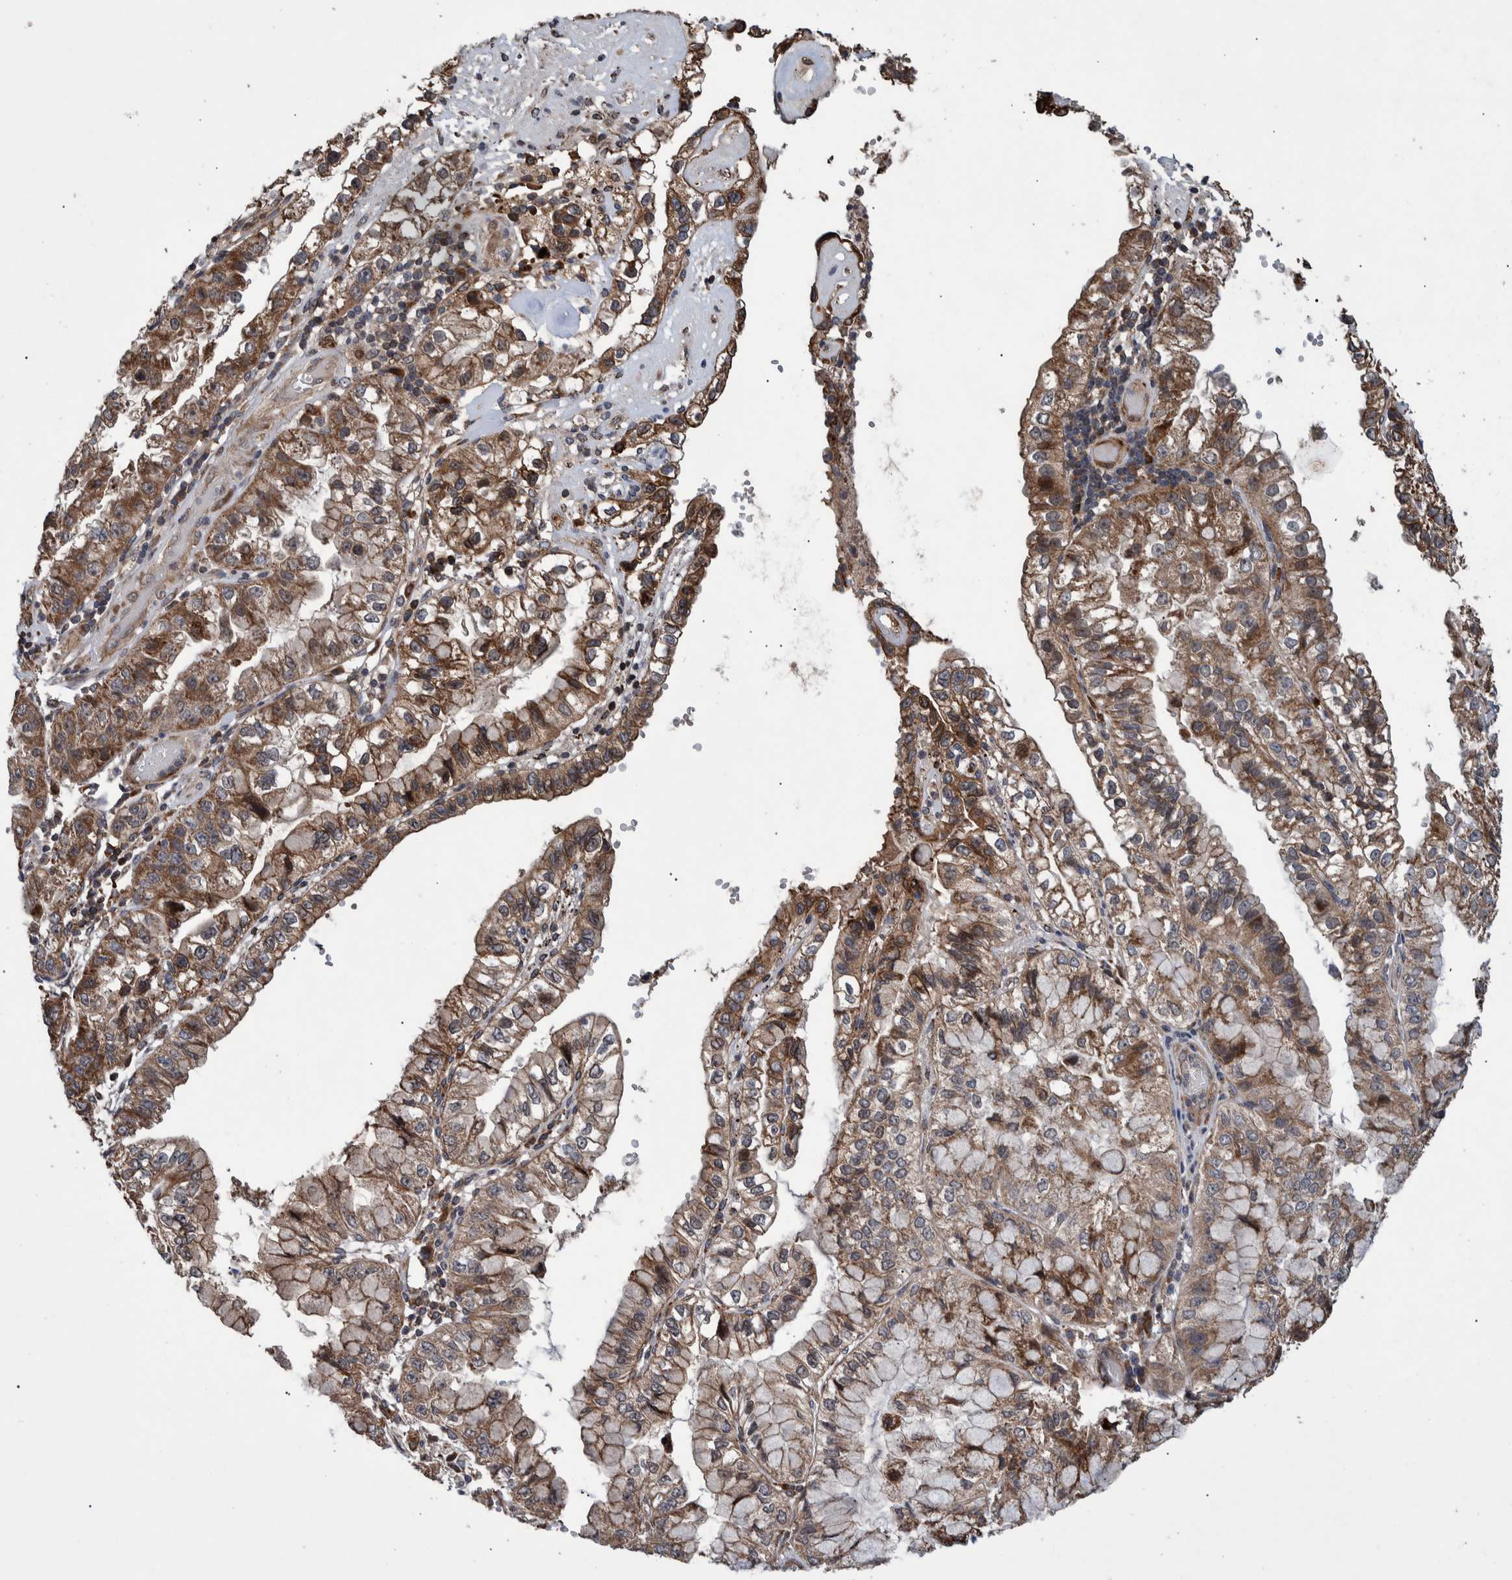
{"staining": {"intensity": "moderate", "quantity": ">75%", "location": "cytoplasmic/membranous"}, "tissue": "liver cancer", "cell_type": "Tumor cells", "image_type": "cancer", "snomed": [{"axis": "morphology", "description": "Cholangiocarcinoma"}, {"axis": "topography", "description": "Liver"}], "caption": "Liver cancer (cholangiocarcinoma) stained with a protein marker displays moderate staining in tumor cells.", "gene": "B3GNTL1", "patient": {"sex": "female", "age": 79}}